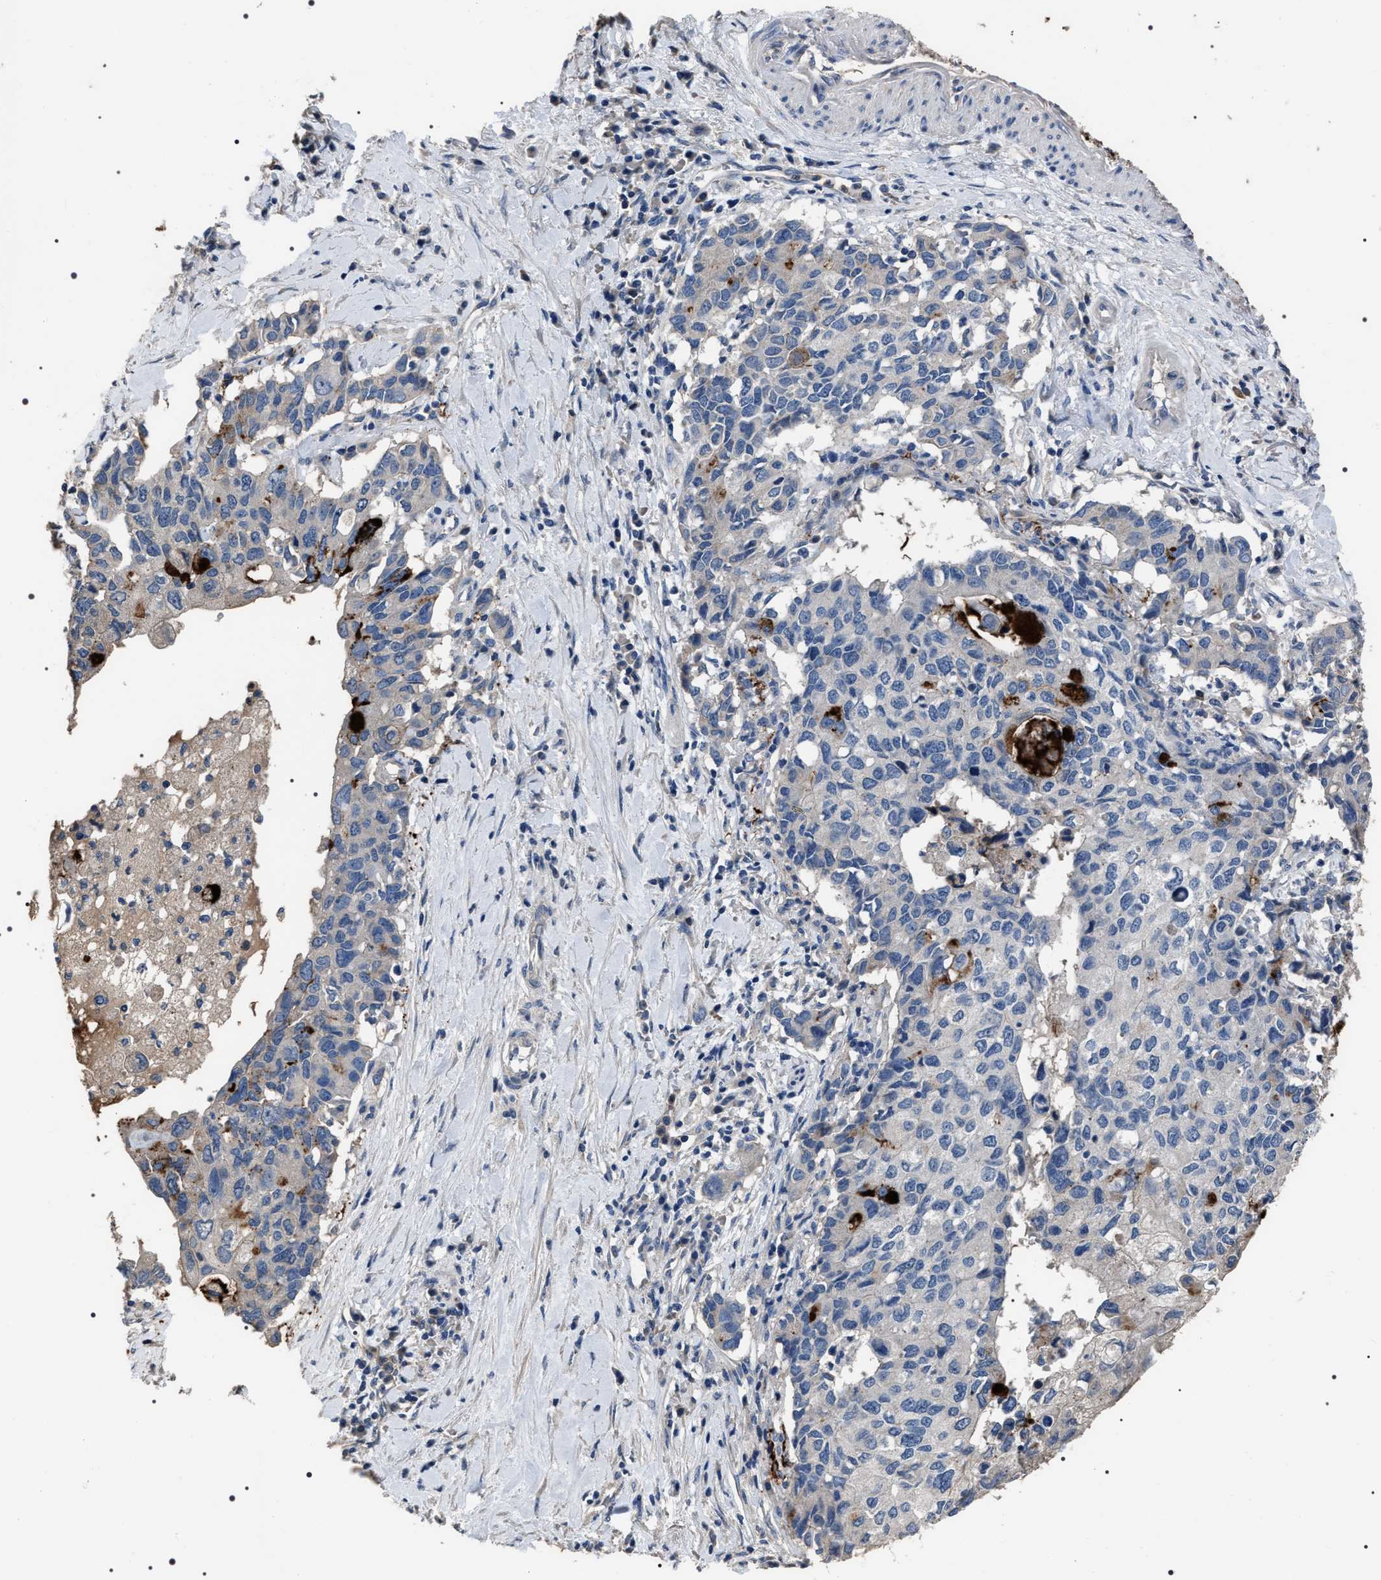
{"staining": {"intensity": "negative", "quantity": "none", "location": "none"}, "tissue": "pancreatic cancer", "cell_type": "Tumor cells", "image_type": "cancer", "snomed": [{"axis": "morphology", "description": "Adenocarcinoma, NOS"}, {"axis": "topography", "description": "Pancreas"}], "caption": "Pancreatic adenocarcinoma stained for a protein using IHC exhibits no positivity tumor cells.", "gene": "TRIM54", "patient": {"sex": "female", "age": 56}}